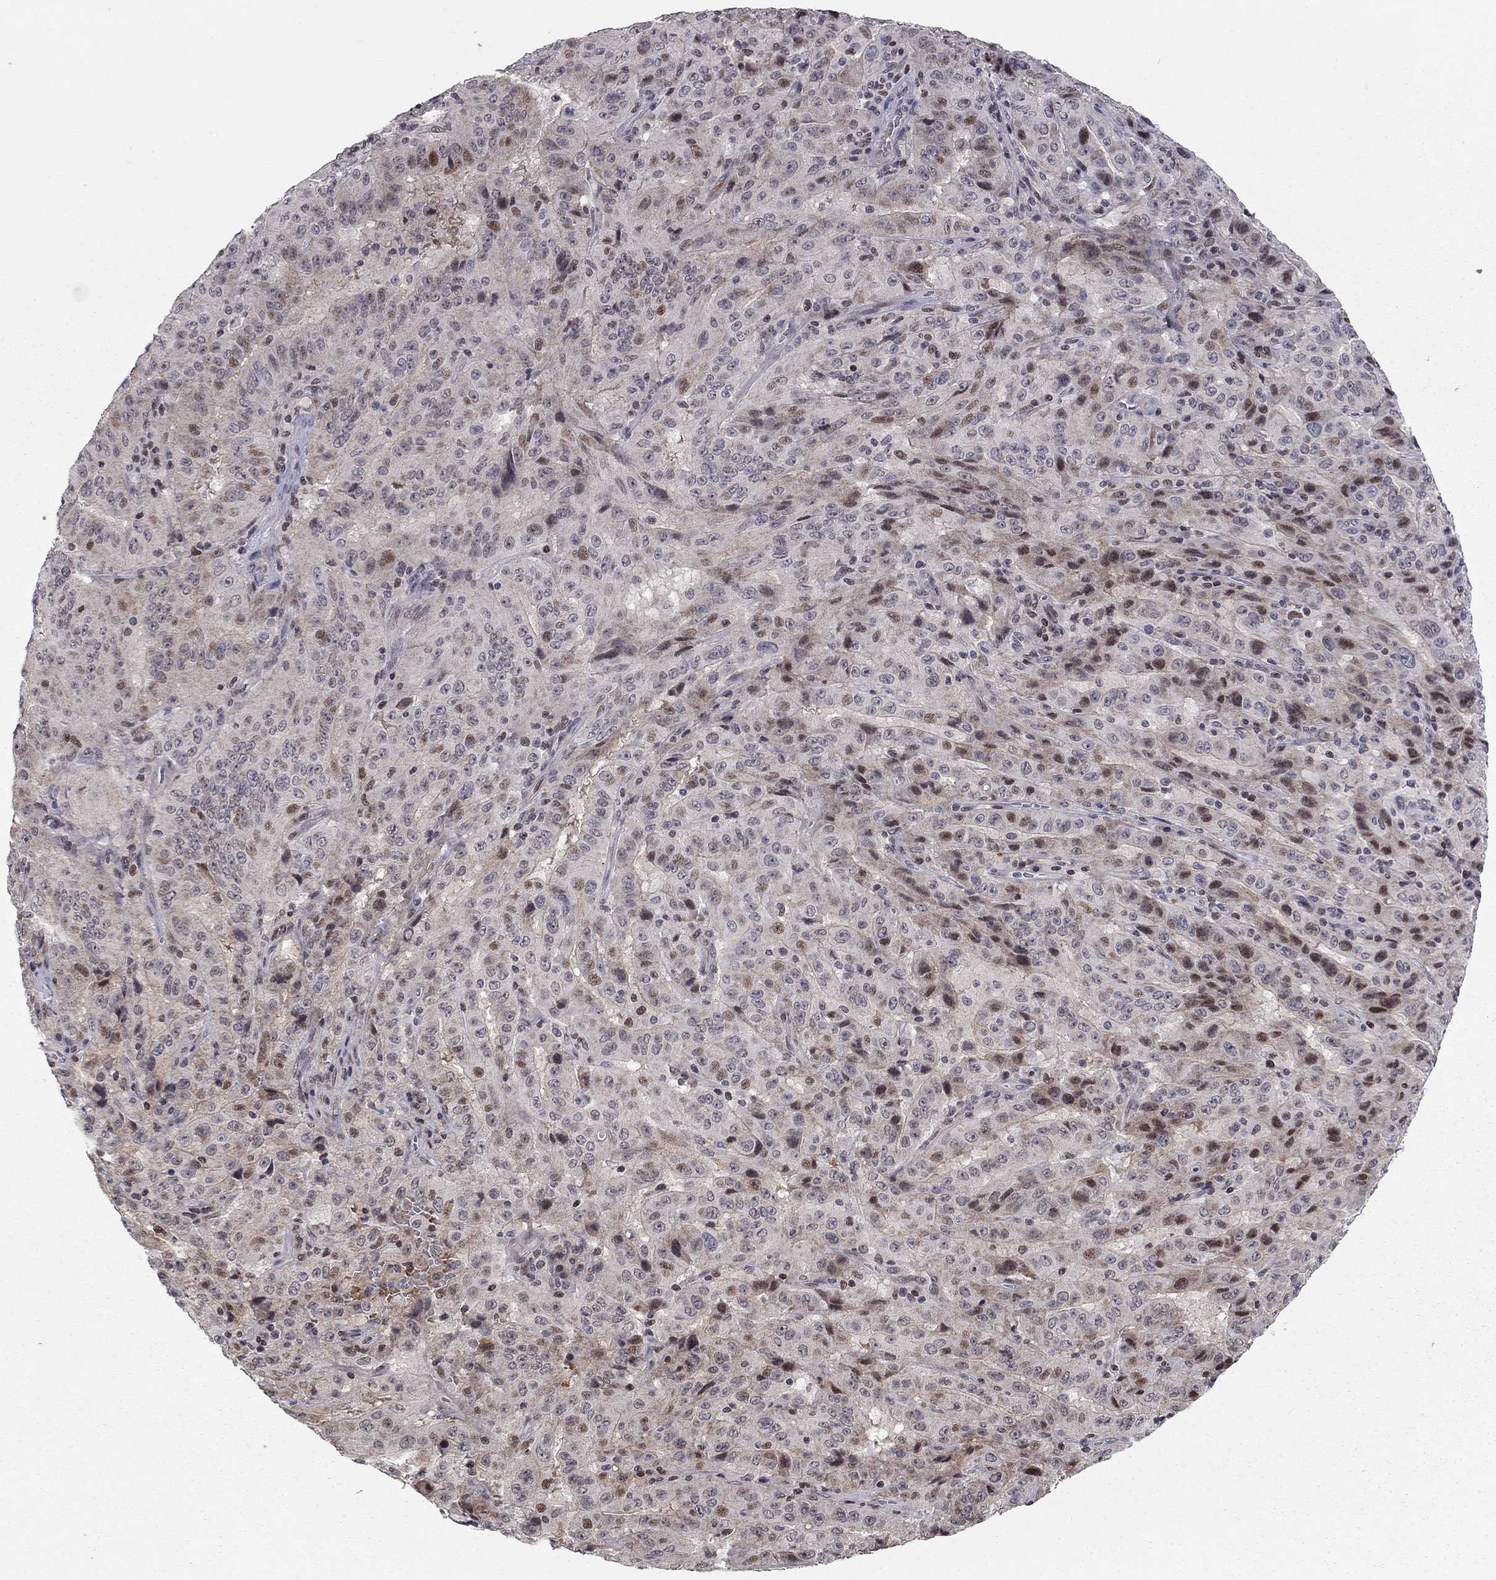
{"staining": {"intensity": "moderate", "quantity": "<25%", "location": "cytoplasmic/membranous,nuclear"}, "tissue": "pancreatic cancer", "cell_type": "Tumor cells", "image_type": "cancer", "snomed": [{"axis": "morphology", "description": "Adenocarcinoma, NOS"}, {"axis": "topography", "description": "Pancreas"}], "caption": "Brown immunohistochemical staining in pancreatic adenocarcinoma shows moderate cytoplasmic/membranous and nuclear positivity in about <25% of tumor cells.", "gene": "HDAC3", "patient": {"sex": "male", "age": 63}}